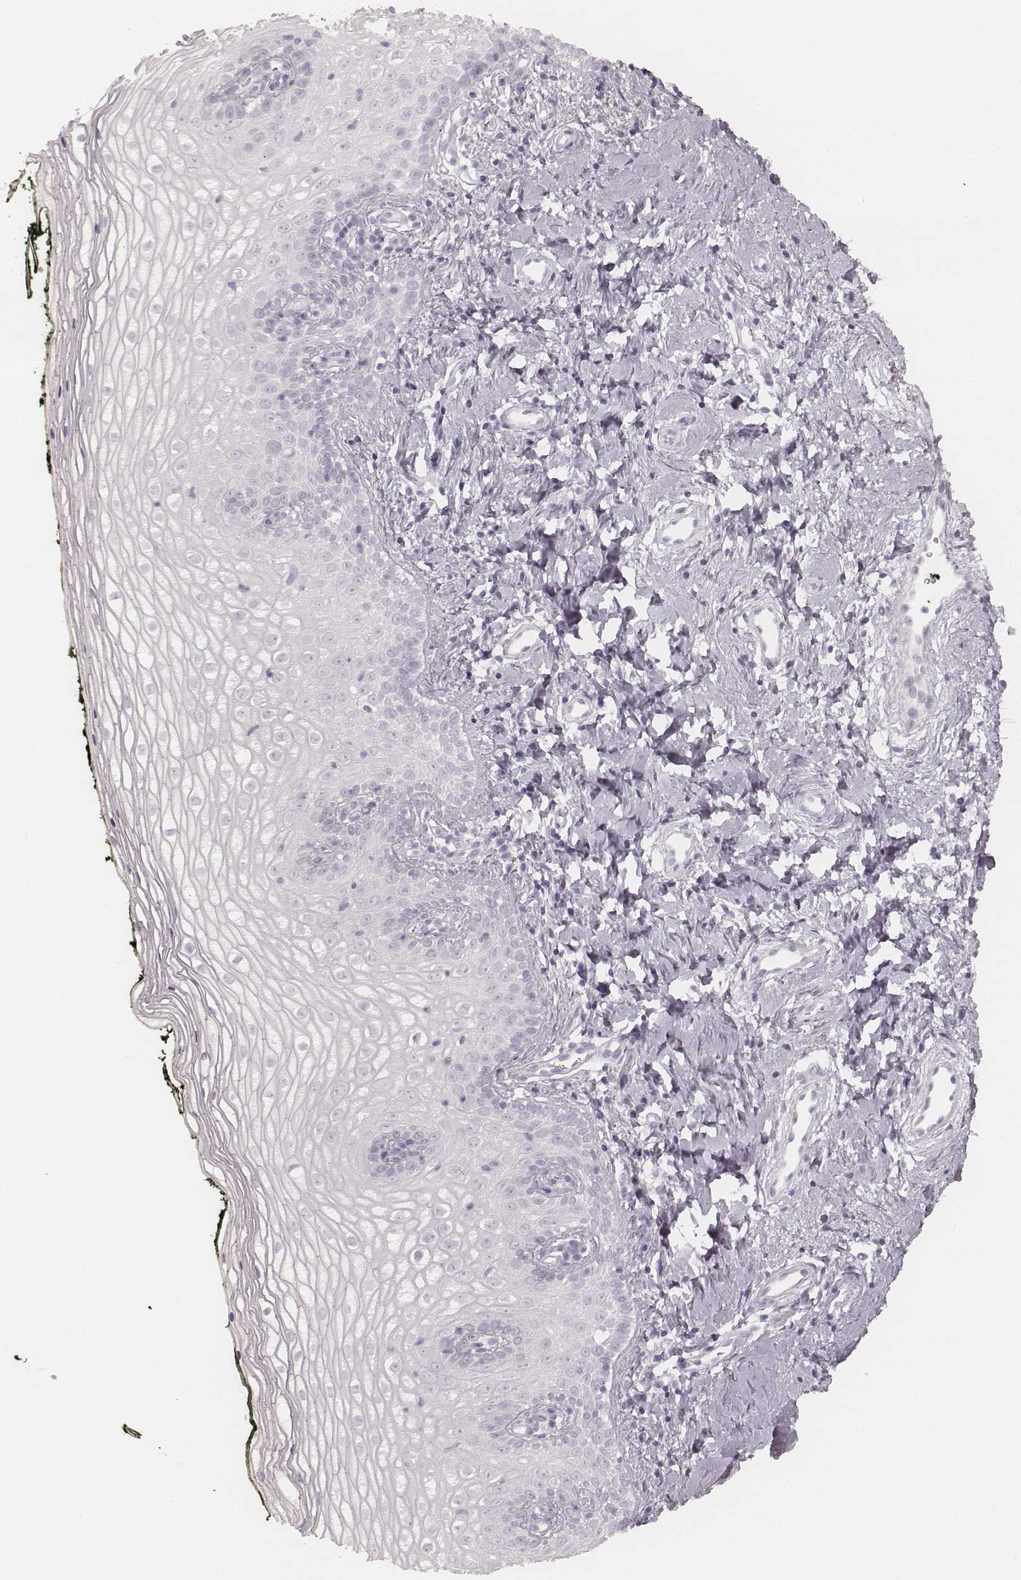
{"staining": {"intensity": "negative", "quantity": "none", "location": "none"}, "tissue": "vagina", "cell_type": "Squamous epithelial cells", "image_type": "normal", "snomed": [{"axis": "morphology", "description": "Normal tissue, NOS"}, {"axis": "topography", "description": "Vagina"}], "caption": "Immunohistochemistry (IHC) histopathology image of benign vagina: human vagina stained with DAB exhibits no significant protein staining in squamous epithelial cells. (DAB IHC with hematoxylin counter stain).", "gene": "KRT72", "patient": {"sex": "female", "age": 47}}